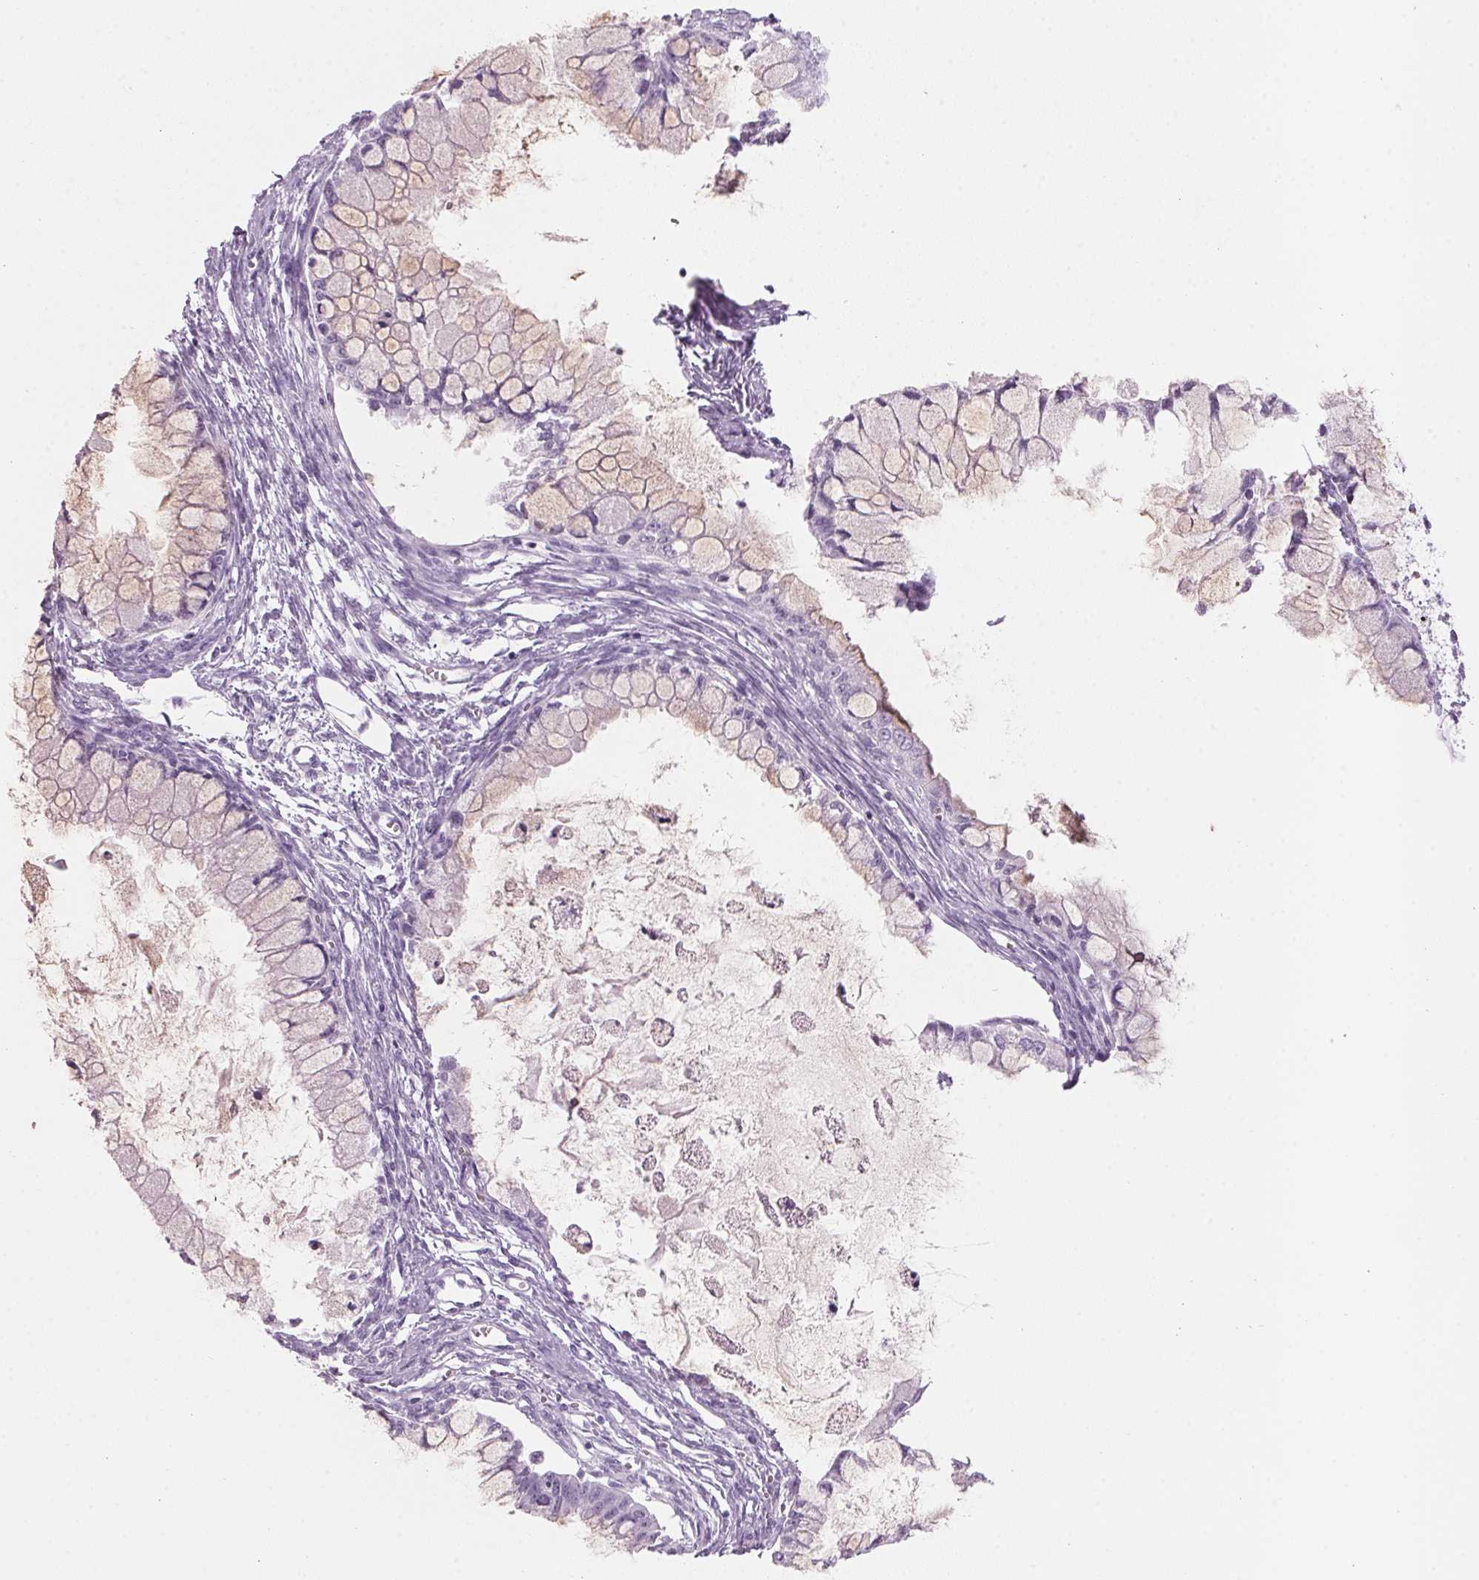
{"staining": {"intensity": "weak", "quantity": "<25%", "location": "cytoplasmic/membranous"}, "tissue": "ovarian cancer", "cell_type": "Tumor cells", "image_type": "cancer", "snomed": [{"axis": "morphology", "description": "Cystadenocarcinoma, mucinous, NOS"}, {"axis": "topography", "description": "Ovary"}], "caption": "There is no significant staining in tumor cells of ovarian cancer. Nuclei are stained in blue.", "gene": "ADAM20", "patient": {"sex": "female", "age": 34}}